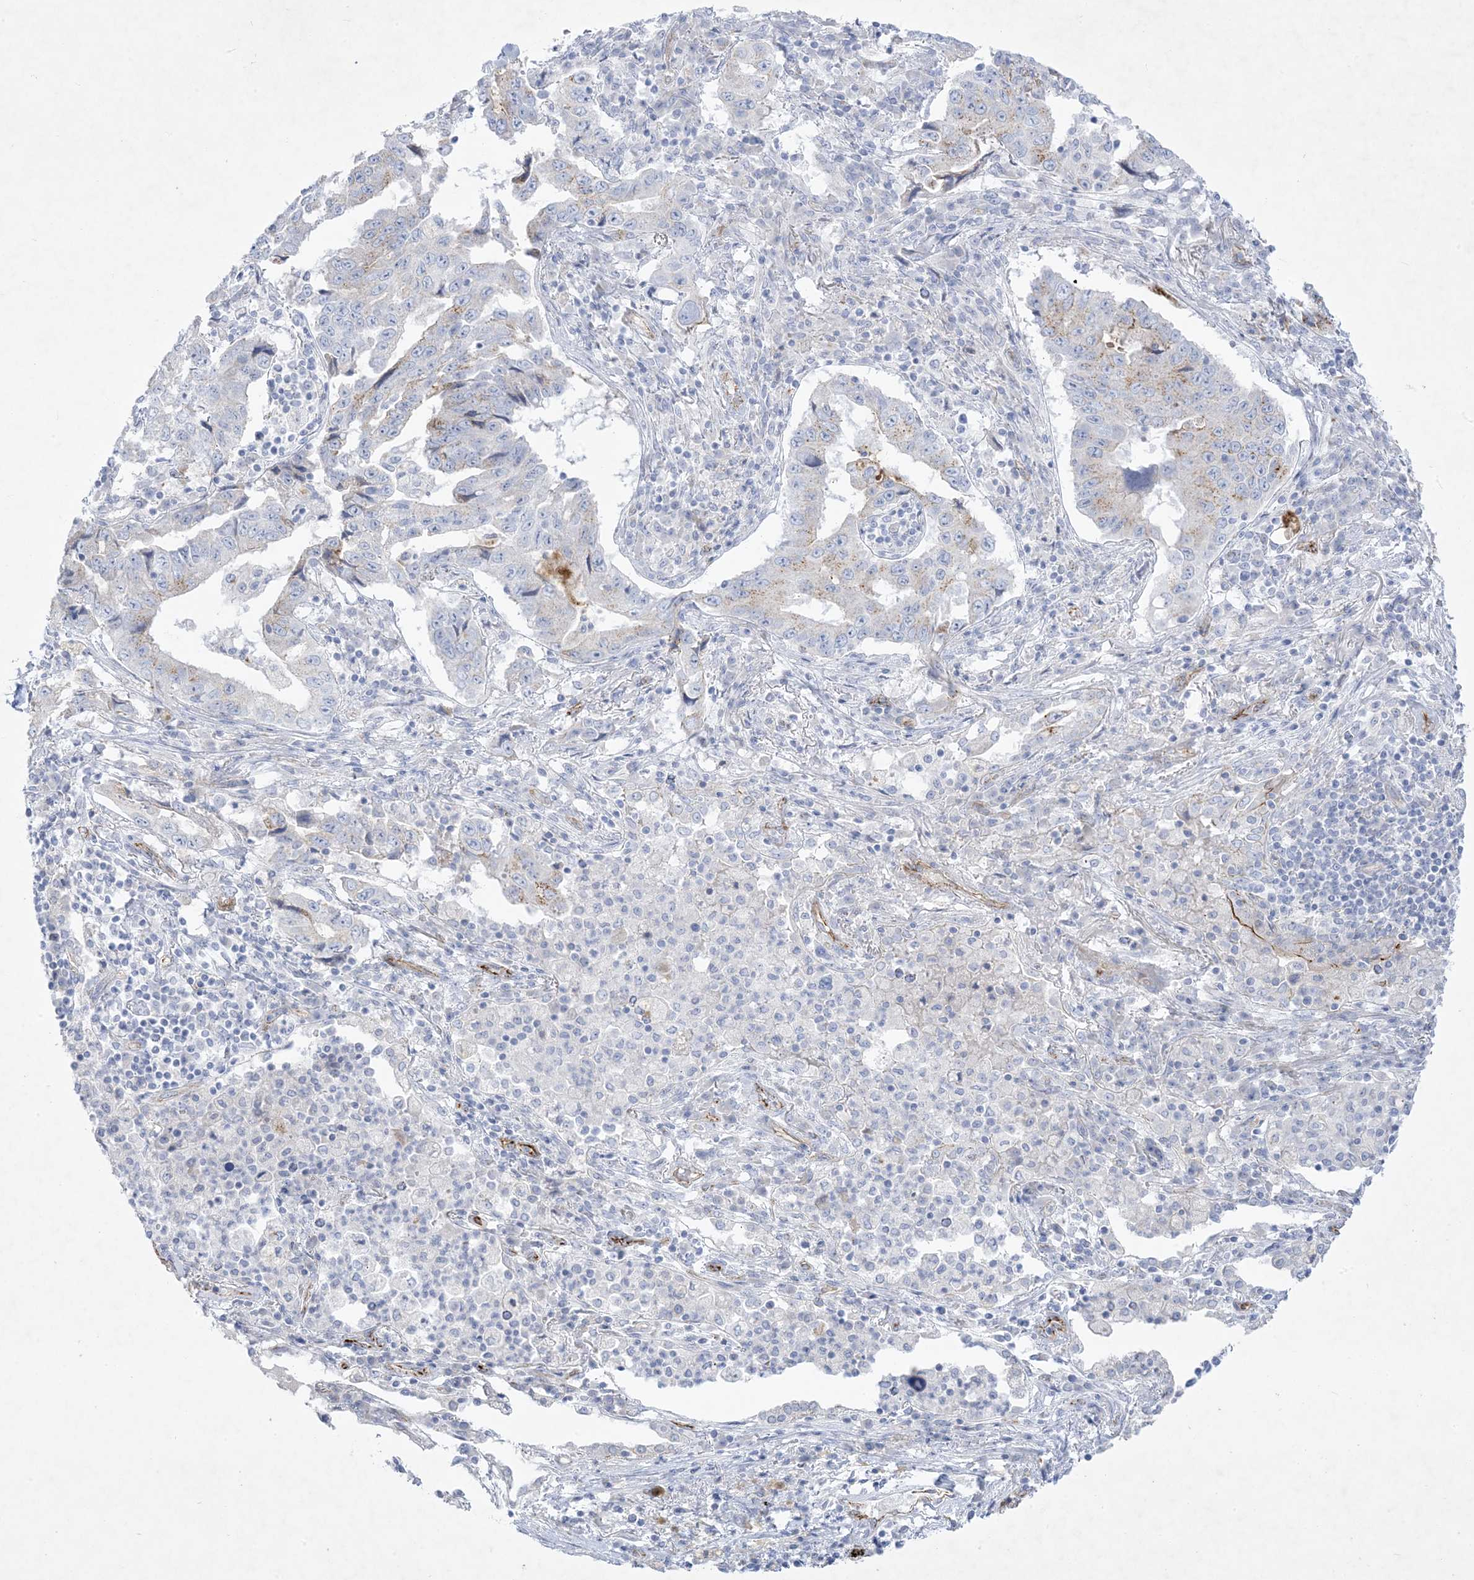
{"staining": {"intensity": "moderate", "quantity": "<25%", "location": "cytoplasmic/membranous"}, "tissue": "lung cancer", "cell_type": "Tumor cells", "image_type": "cancer", "snomed": [{"axis": "morphology", "description": "Adenocarcinoma, NOS"}, {"axis": "topography", "description": "Lung"}], "caption": "The photomicrograph shows a brown stain indicating the presence of a protein in the cytoplasmic/membranous of tumor cells in lung cancer (adenocarcinoma).", "gene": "B3GNT7", "patient": {"sex": "female", "age": 51}}